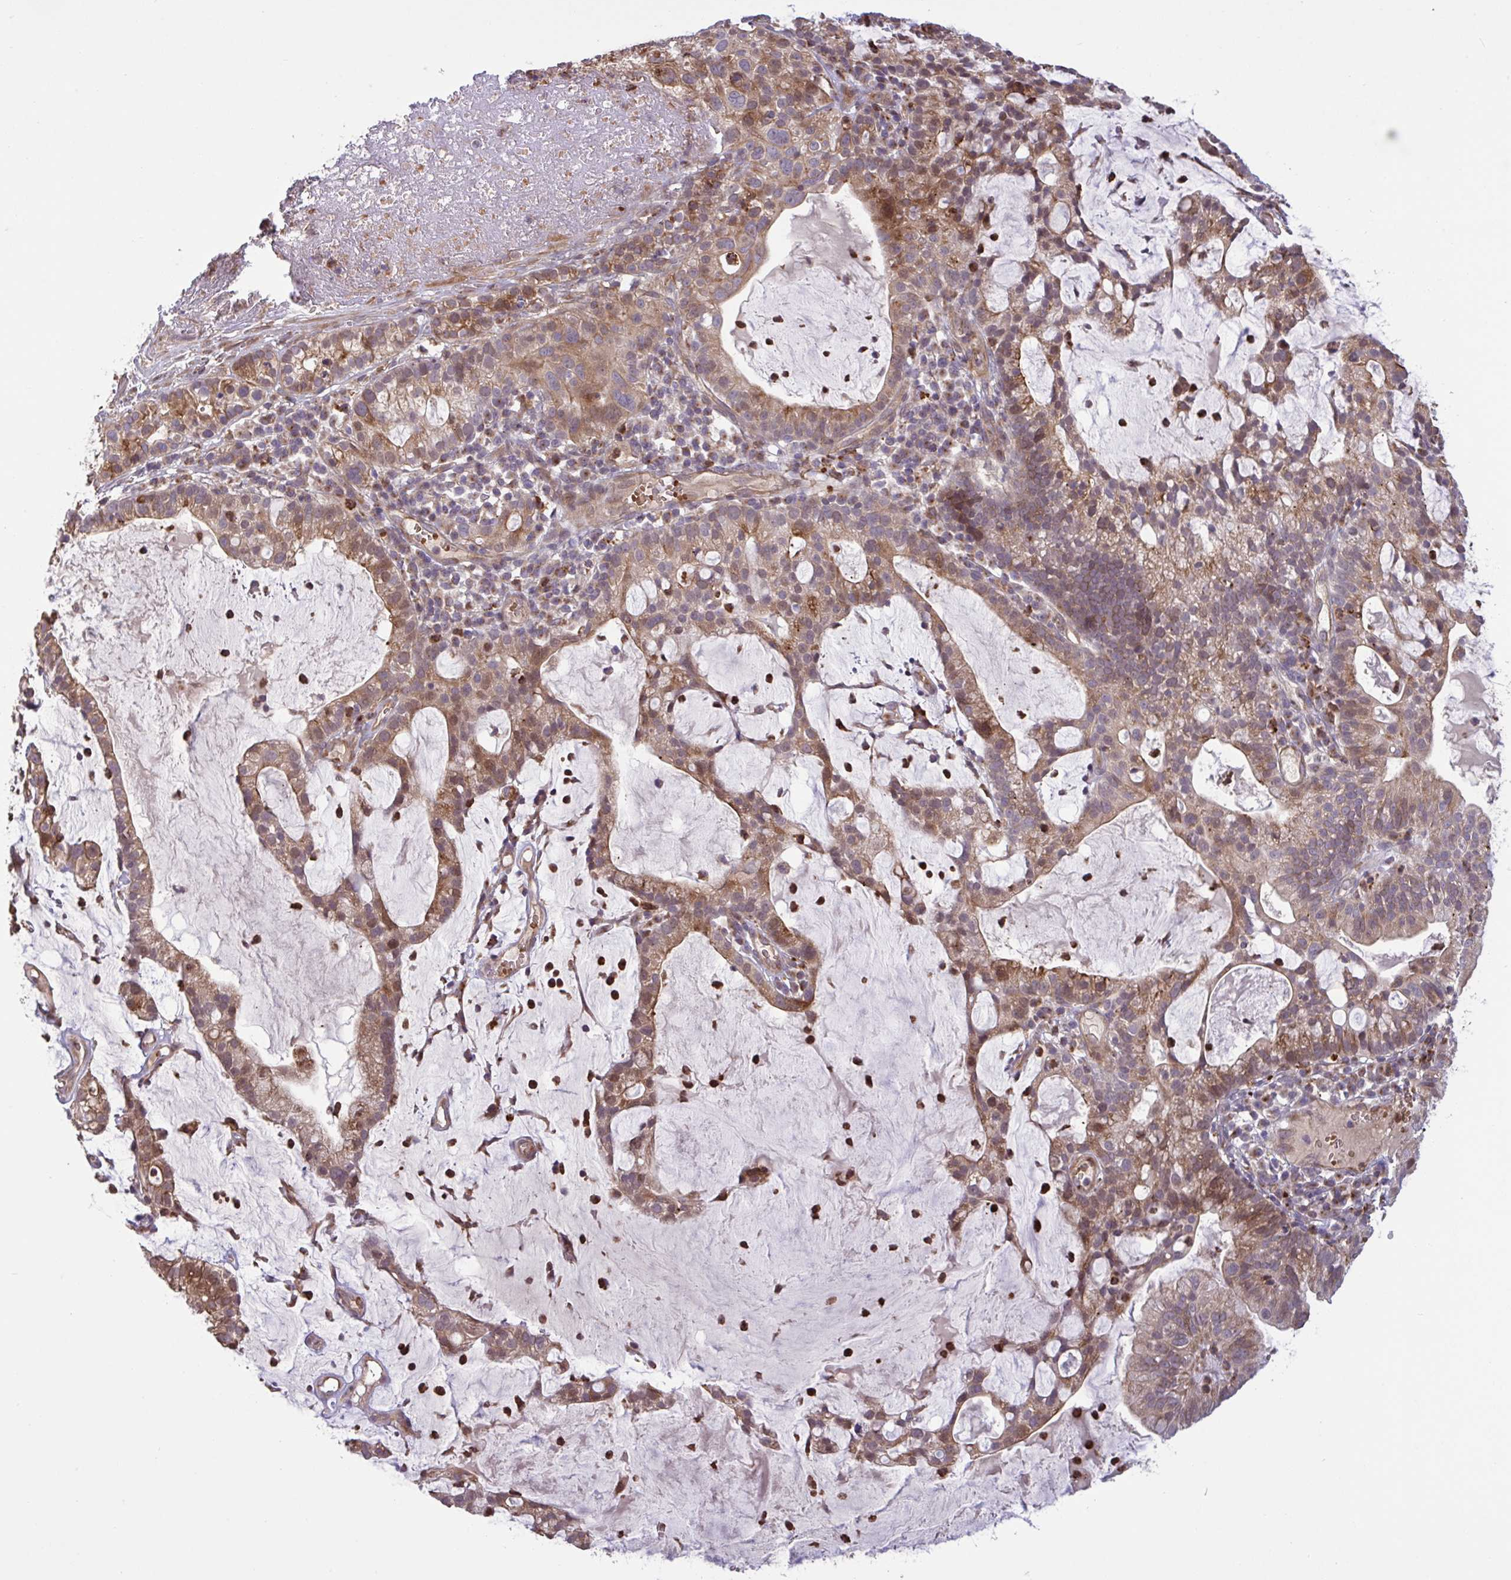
{"staining": {"intensity": "moderate", "quantity": ">75%", "location": "cytoplasmic/membranous,nuclear"}, "tissue": "cervical cancer", "cell_type": "Tumor cells", "image_type": "cancer", "snomed": [{"axis": "morphology", "description": "Adenocarcinoma, NOS"}, {"axis": "topography", "description": "Cervix"}], "caption": "Protein analysis of cervical cancer tissue exhibits moderate cytoplasmic/membranous and nuclear positivity in about >75% of tumor cells.", "gene": "IL1R1", "patient": {"sex": "female", "age": 41}}